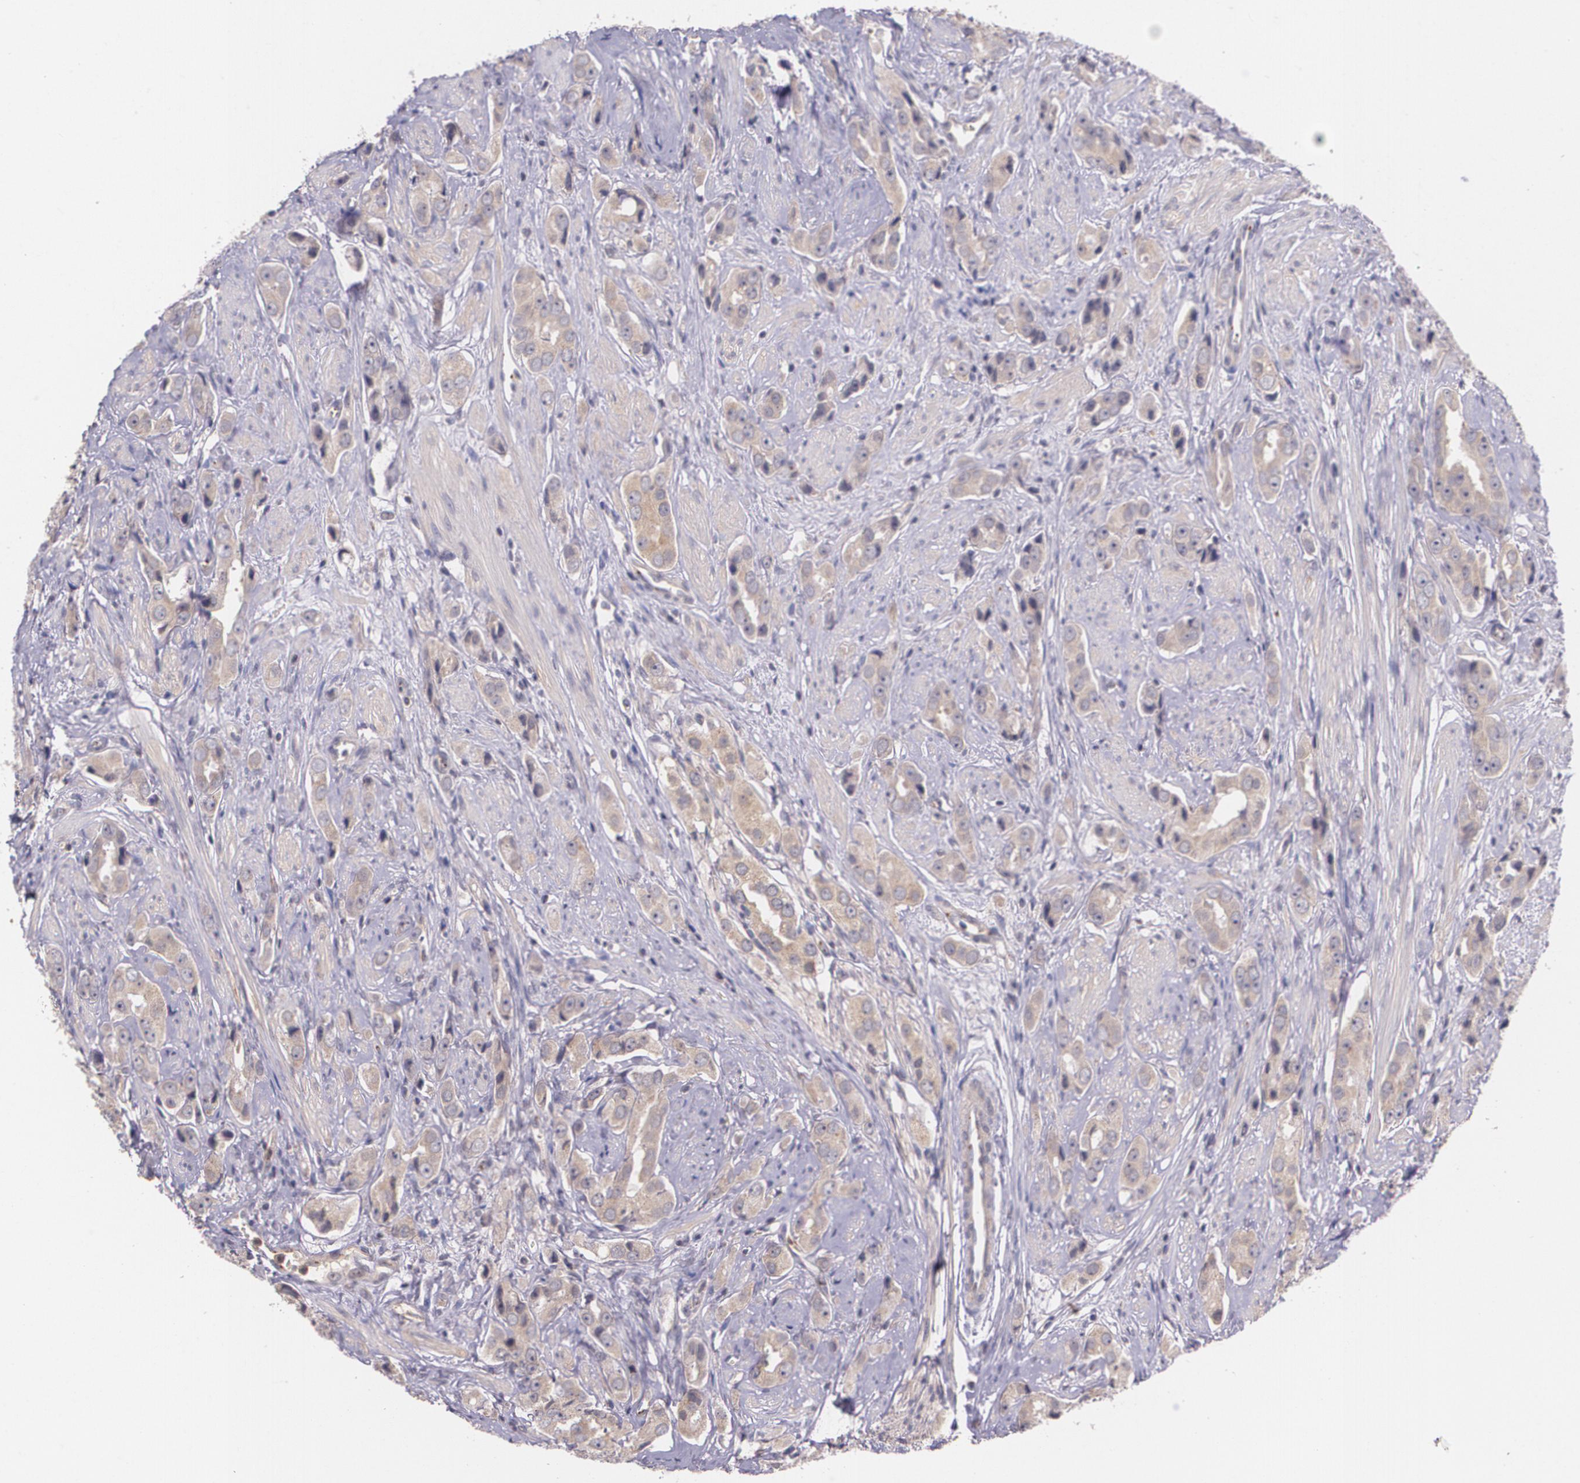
{"staining": {"intensity": "moderate", "quantity": ">75%", "location": "cytoplasmic/membranous"}, "tissue": "prostate cancer", "cell_type": "Tumor cells", "image_type": "cancer", "snomed": [{"axis": "morphology", "description": "Adenocarcinoma, Medium grade"}, {"axis": "topography", "description": "Prostate"}], "caption": "Human prostate cancer stained with a brown dye demonstrates moderate cytoplasmic/membranous positive positivity in approximately >75% of tumor cells.", "gene": "TM4SF1", "patient": {"sex": "male", "age": 53}}